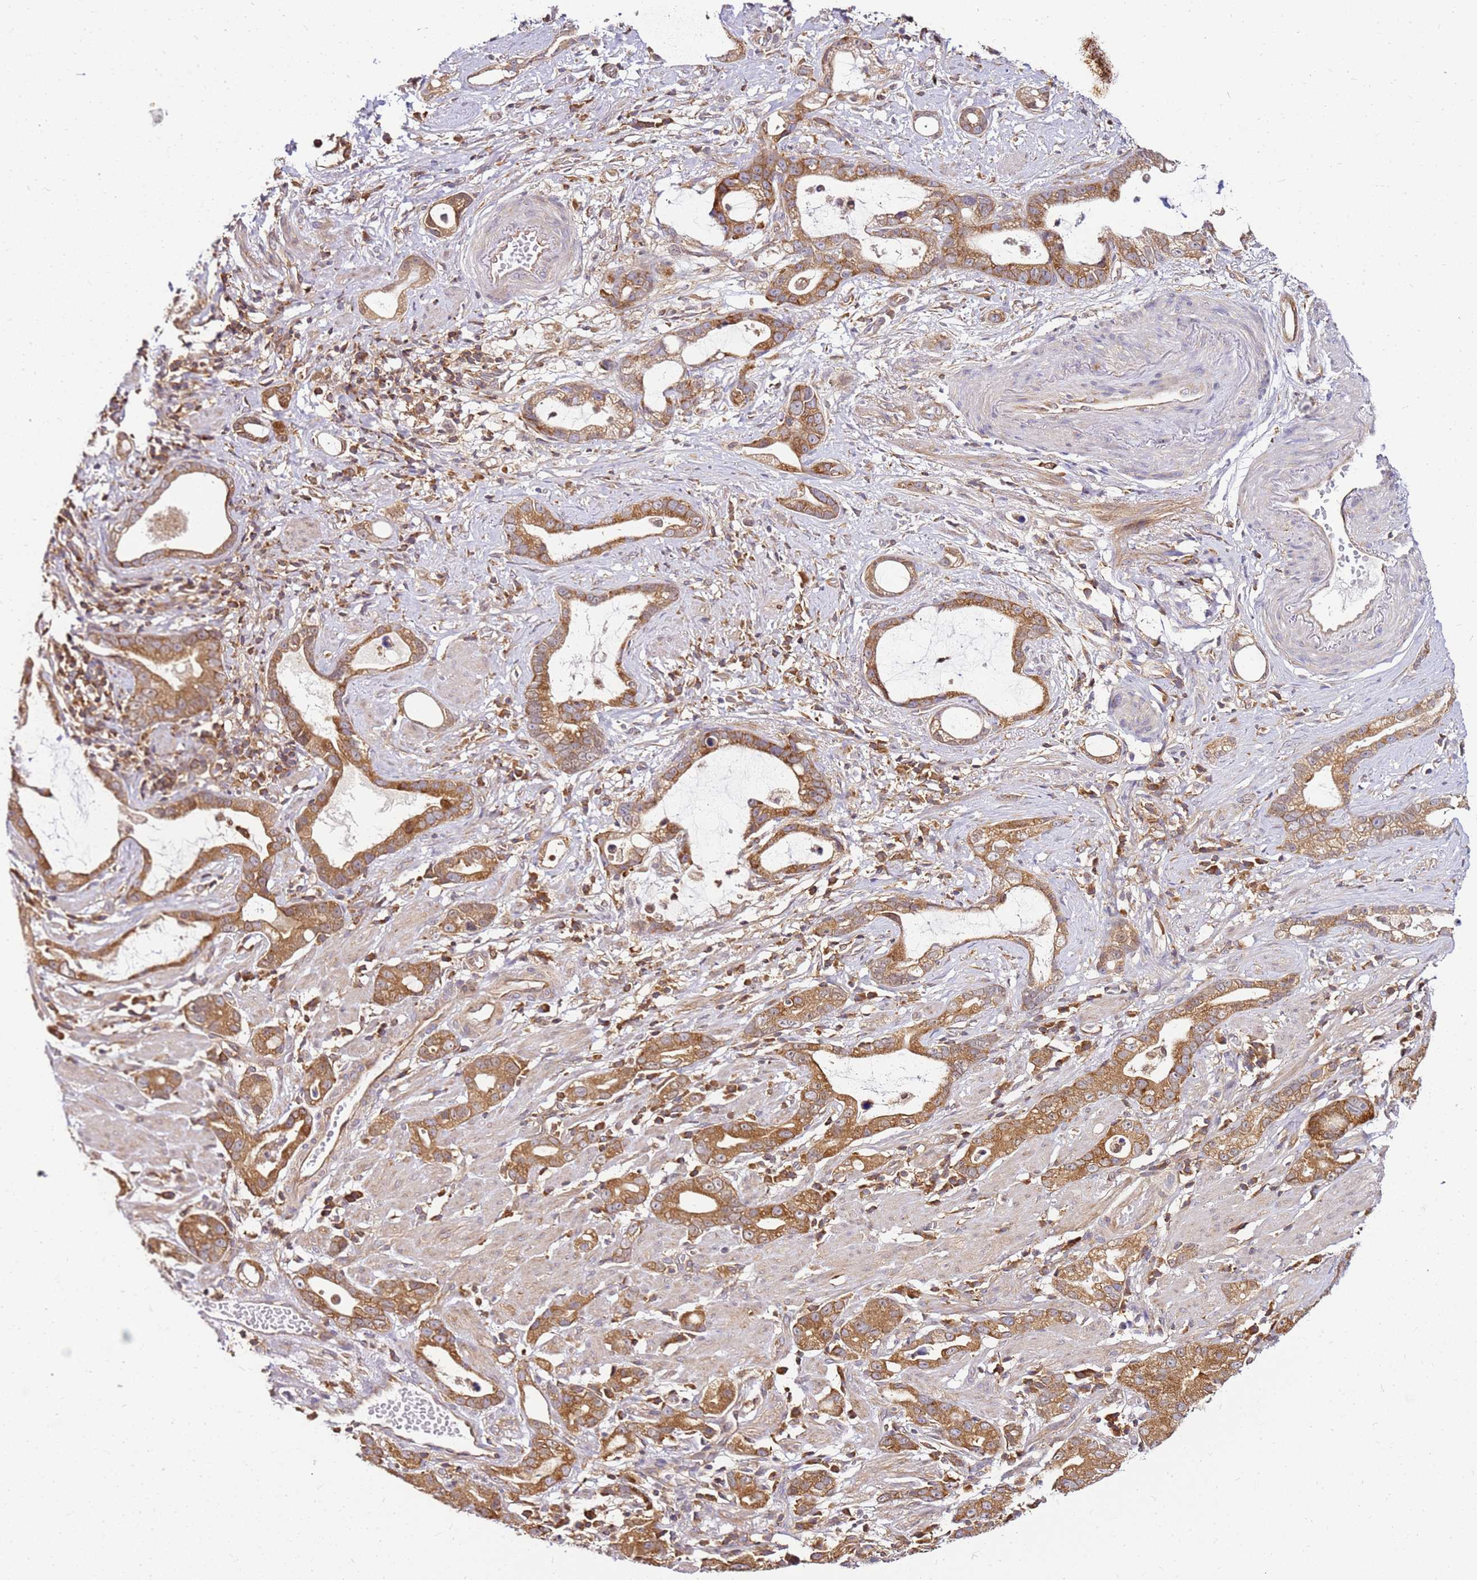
{"staining": {"intensity": "moderate", "quantity": ">75%", "location": "cytoplasmic/membranous"}, "tissue": "stomach cancer", "cell_type": "Tumor cells", "image_type": "cancer", "snomed": [{"axis": "morphology", "description": "Adenocarcinoma, NOS"}, {"axis": "topography", "description": "Stomach"}], "caption": "Stomach adenocarcinoma stained with a protein marker reveals moderate staining in tumor cells.", "gene": "PIH1D1", "patient": {"sex": "male", "age": 55}}